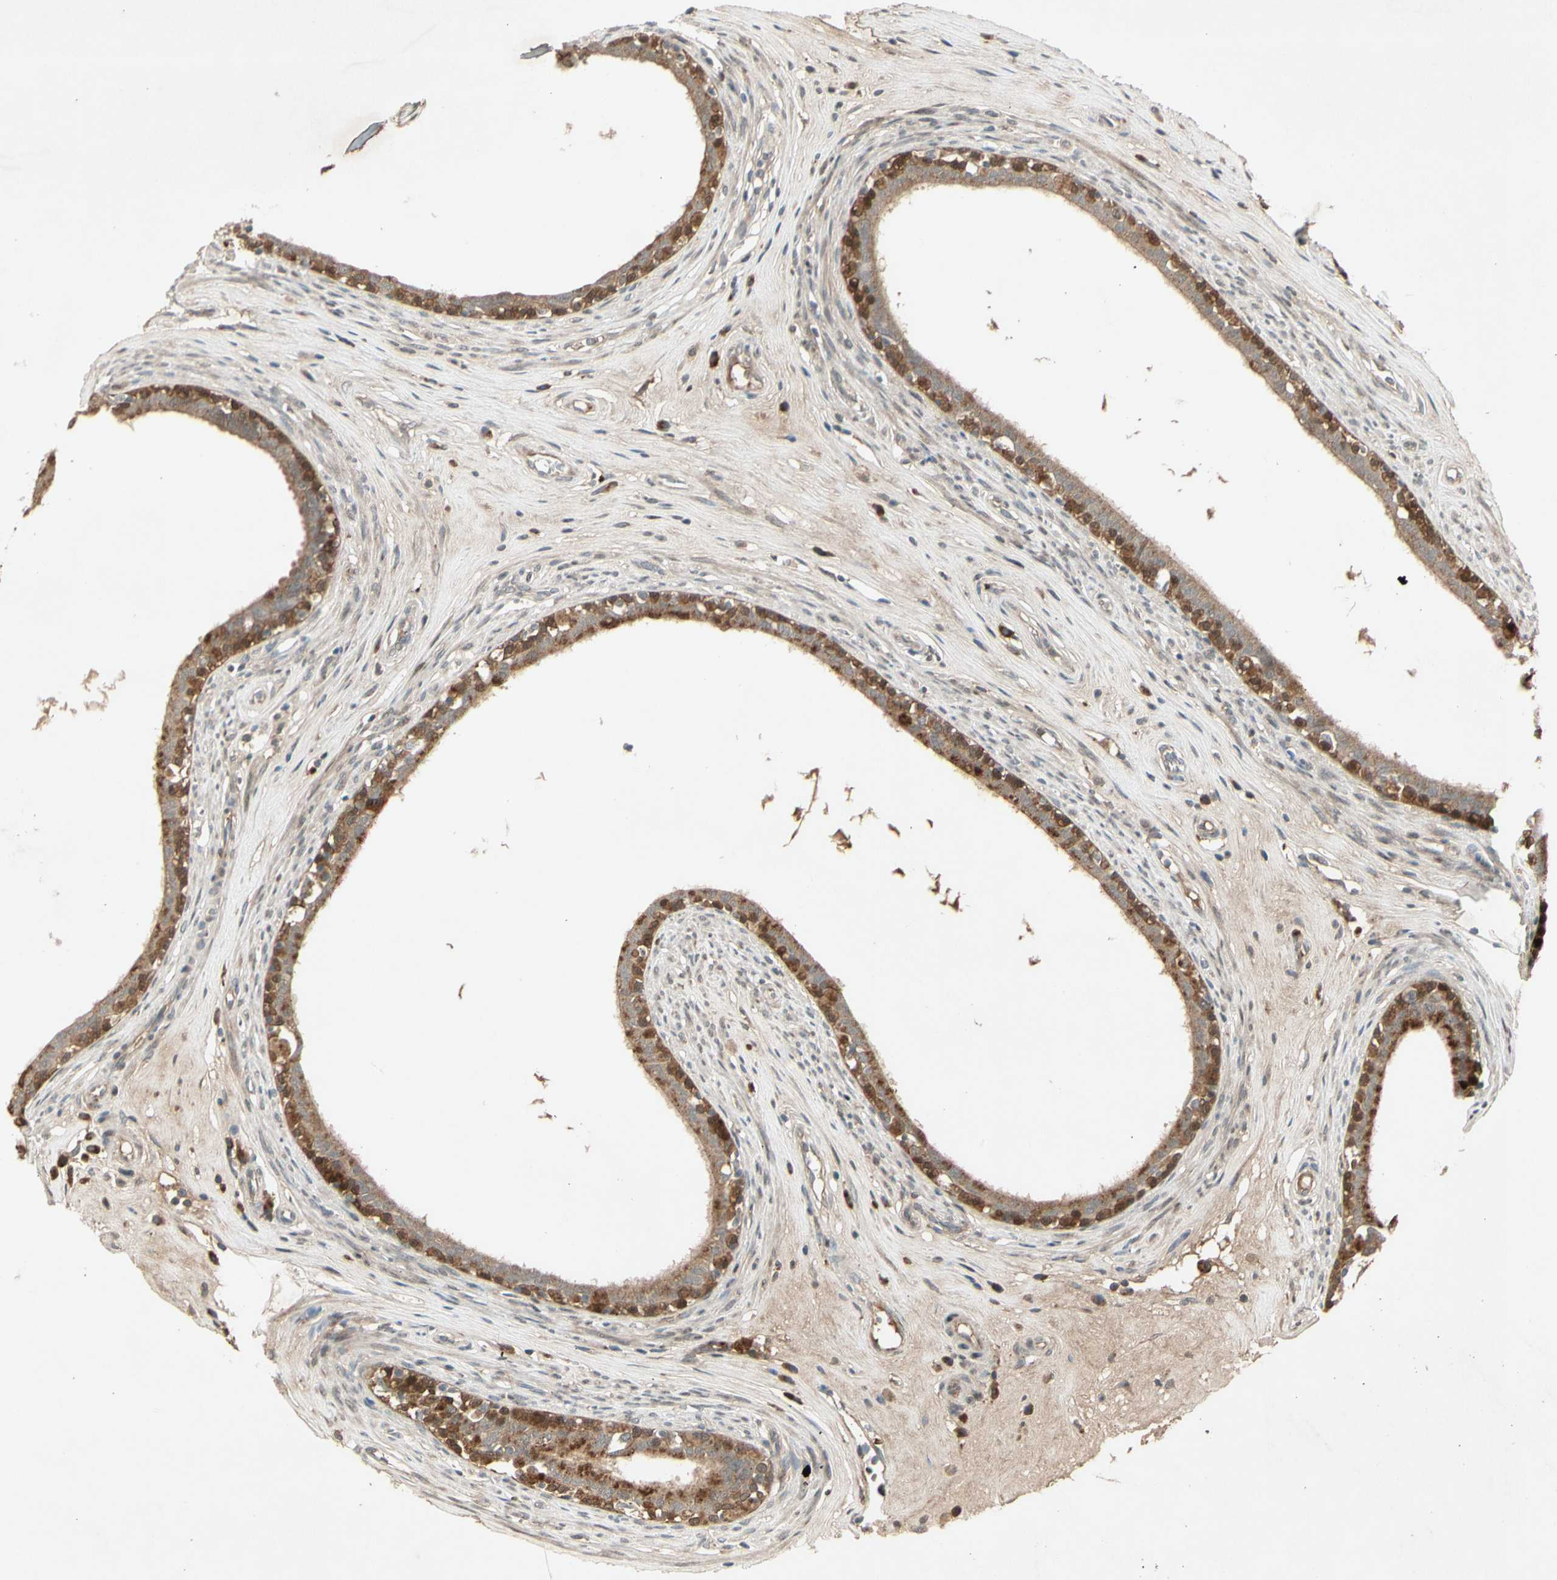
{"staining": {"intensity": "moderate", "quantity": ">75%", "location": "cytoplasmic/membranous"}, "tissue": "epididymis", "cell_type": "Glandular cells", "image_type": "normal", "snomed": [{"axis": "morphology", "description": "Normal tissue, NOS"}, {"axis": "morphology", "description": "Inflammation, NOS"}, {"axis": "topography", "description": "Epididymis"}], "caption": "This micrograph exhibits benign epididymis stained with immunohistochemistry (IHC) to label a protein in brown. The cytoplasmic/membranous of glandular cells show moderate positivity for the protein. Nuclei are counter-stained blue.", "gene": "FHDC1", "patient": {"sex": "male", "age": 84}}